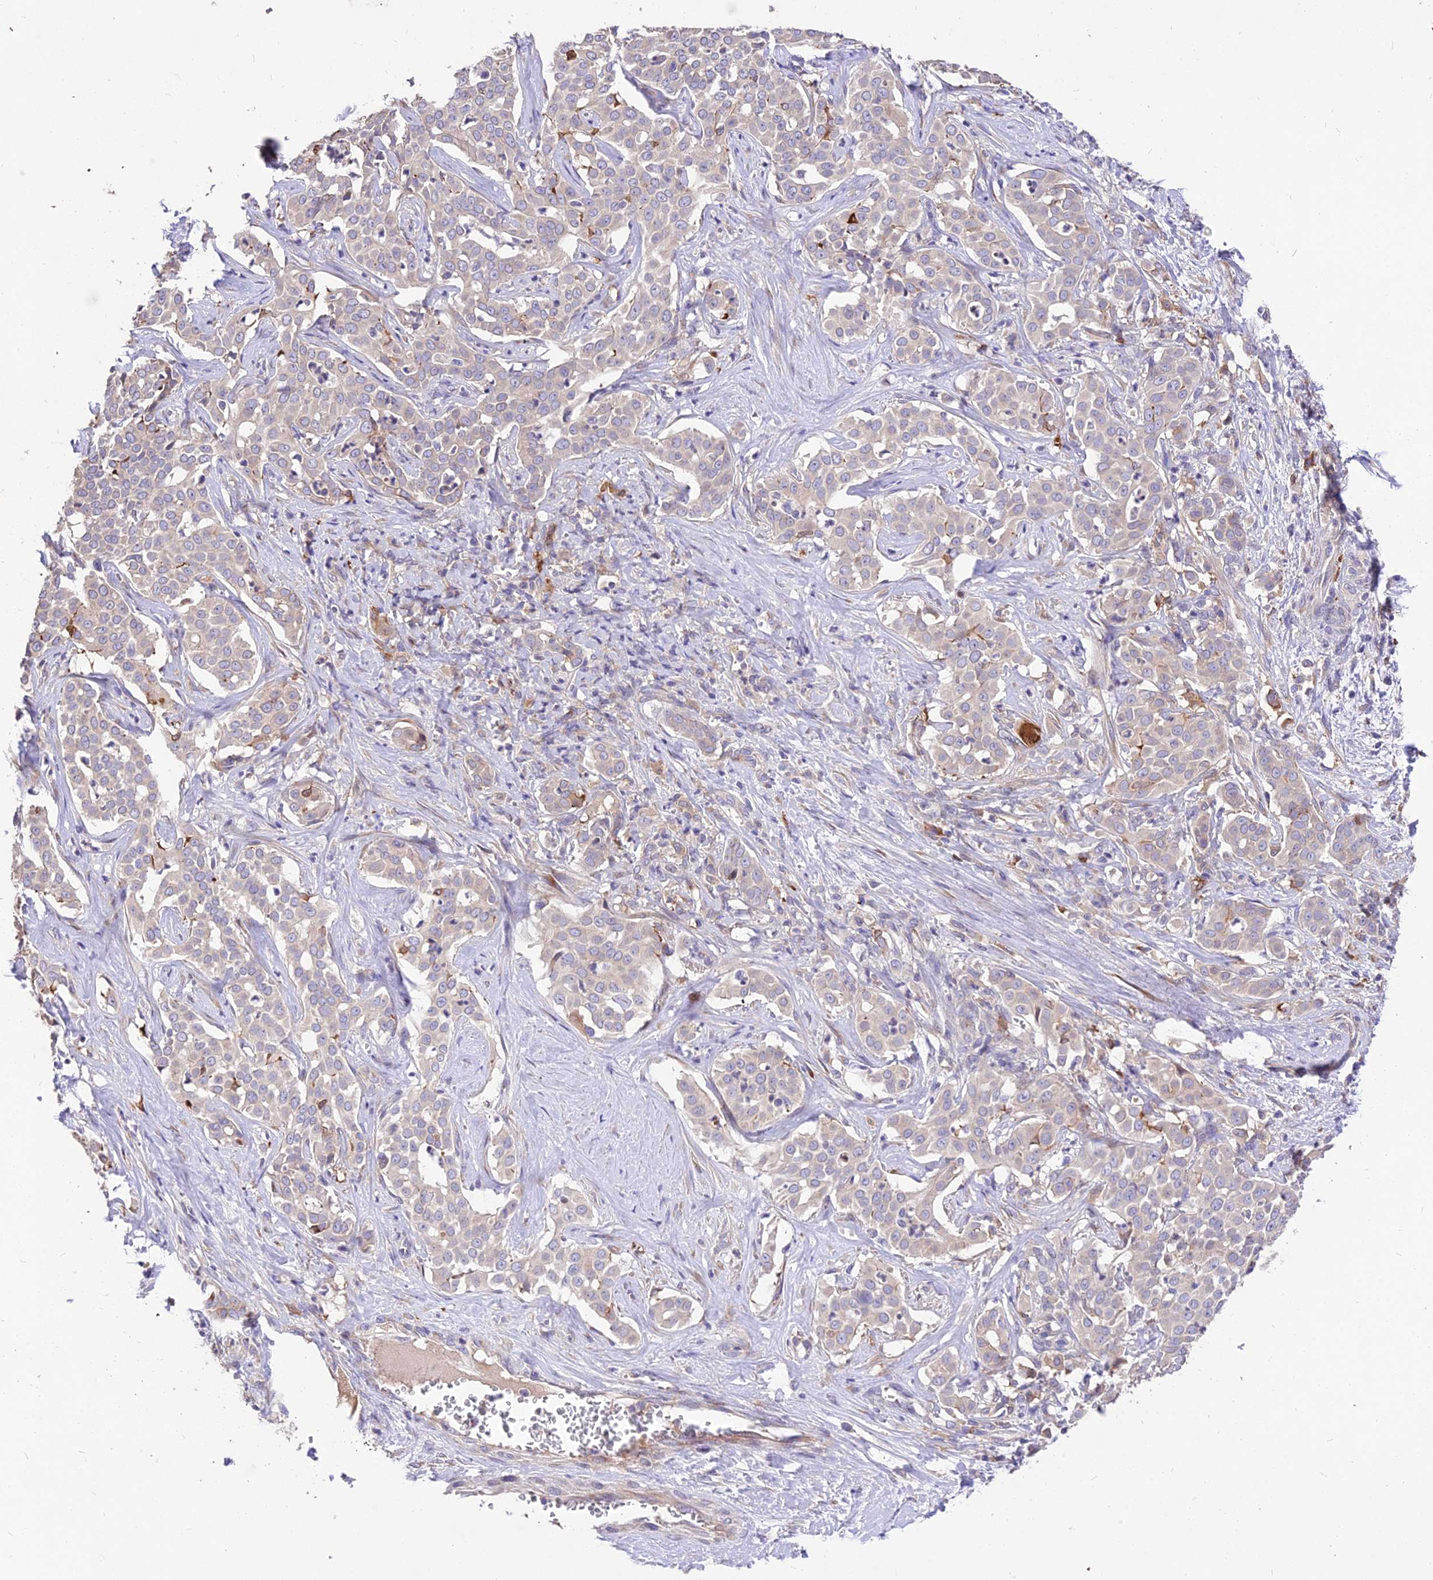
{"staining": {"intensity": "negative", "quantity": "none", "location": "none"}, "tissue": "liver cancer", "cell_type": "Tumor cells", "image_type": "cancer", "snomed": [{"axis": "morphology", "description": "Cholangiocarcinoma"}, {"axis": "topography", "description": "Liver"}], "caption": "A photomicrograph of human liver cholangiocarcinoma is negative for staining in tumor cells. The staining is performed using DAB brown chromogen with nuclei counter-stained in using hematoxylin.", "gene": "ROCK1", "patient": {"sex": "male", "age": 67}}